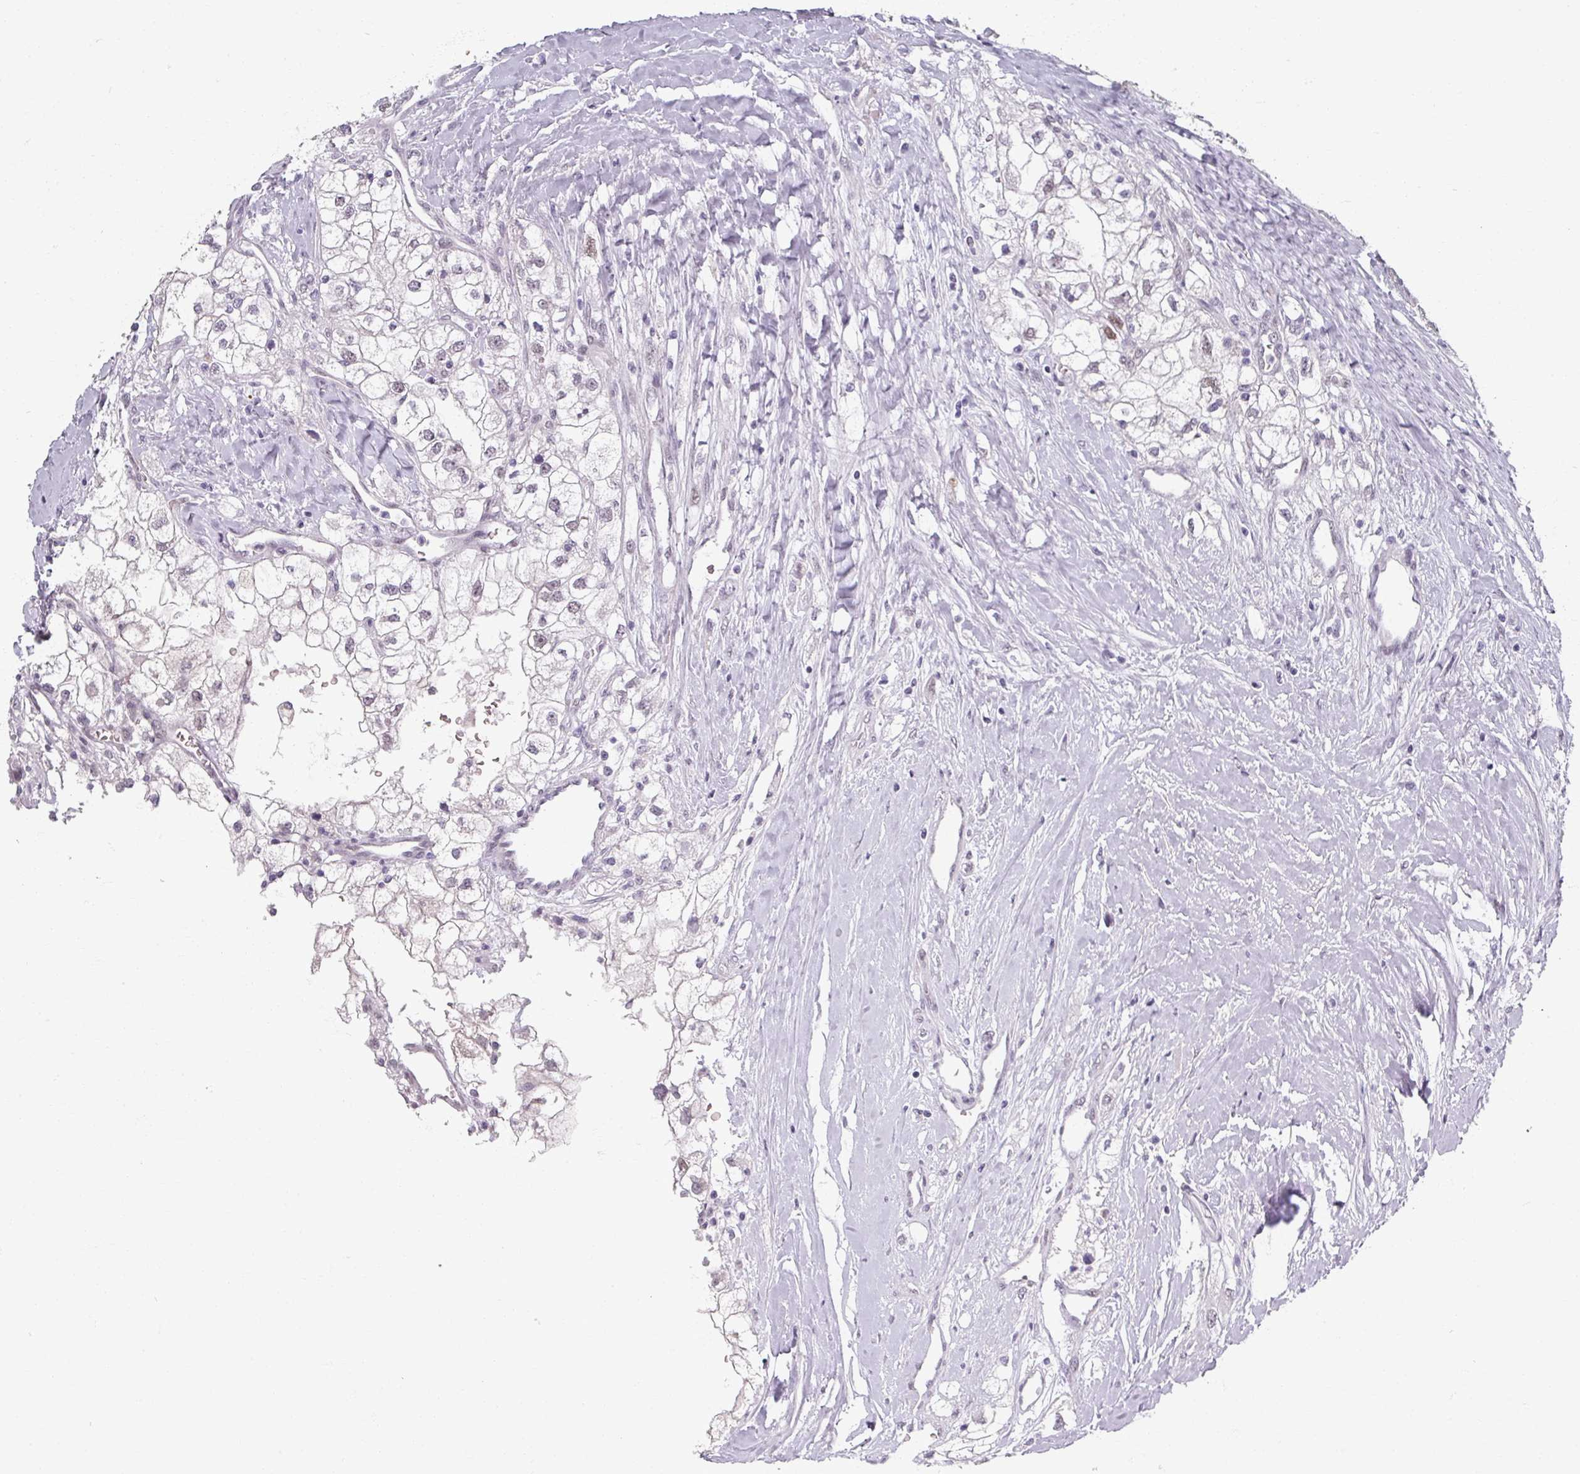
{"staining": {"intensity": "moderate", "quantity": "<25%", "location": "nuclear"}, "tissue": "renal cancer", "cell_type": "Tumor cells", "image_type": "cancer", "snomed": [{"axis": "morphology", "description": "Adenocarcinoma, NOS"}, {"axis": "topography", "description": "Kidney"}], "caption": "Human renal cancer (adenocarcinoma) stained with a protein marker demonstrates moderate staining in tumor cells.", "gene": "RIPOR3", "patient": {"sex": "male", "age": 59}}